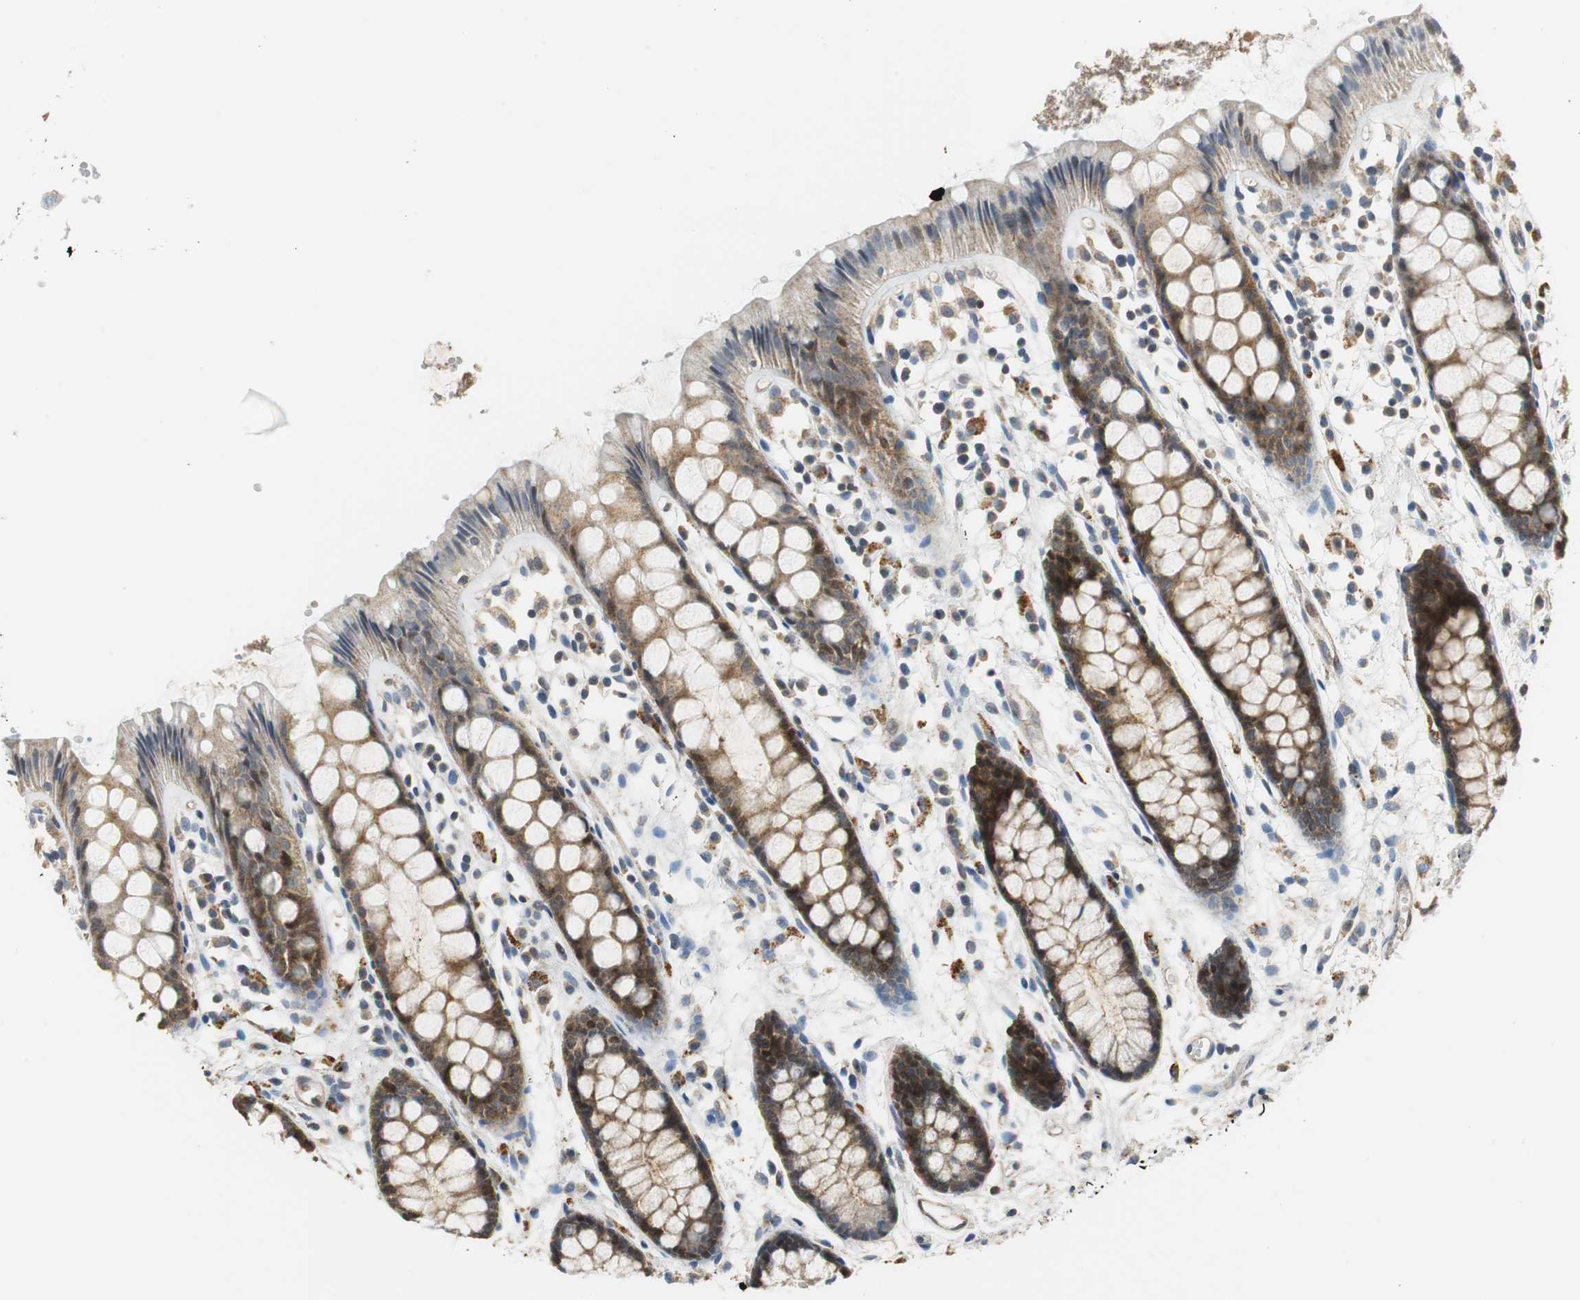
{"staining": {"intensity": "moderate", "quantity": ">75%", "location": "cytoplasmic/membranous"}, "tissue": "rectum", "cell_type": "Glandular cells", "image_type": "normal", "snomed": [{"axis": "morphology", "description": "Normal tissue, NOS"}, {"axis": "topography", "description": "Rectum"}], "caption": "Protein positivity by immunohistochemistry (IHC) reveals moderate cytoplasmic/membranous staining in about >75% of glandular cells in unremarkable rectum. The staining was performed using DAB to visualize the protein expression in brown, while the nuclei were stained in blue with hematoxylin (Magnification: 20x).", "gene": "GSDMD", "patient": {"sex": "female", "age": 66}}